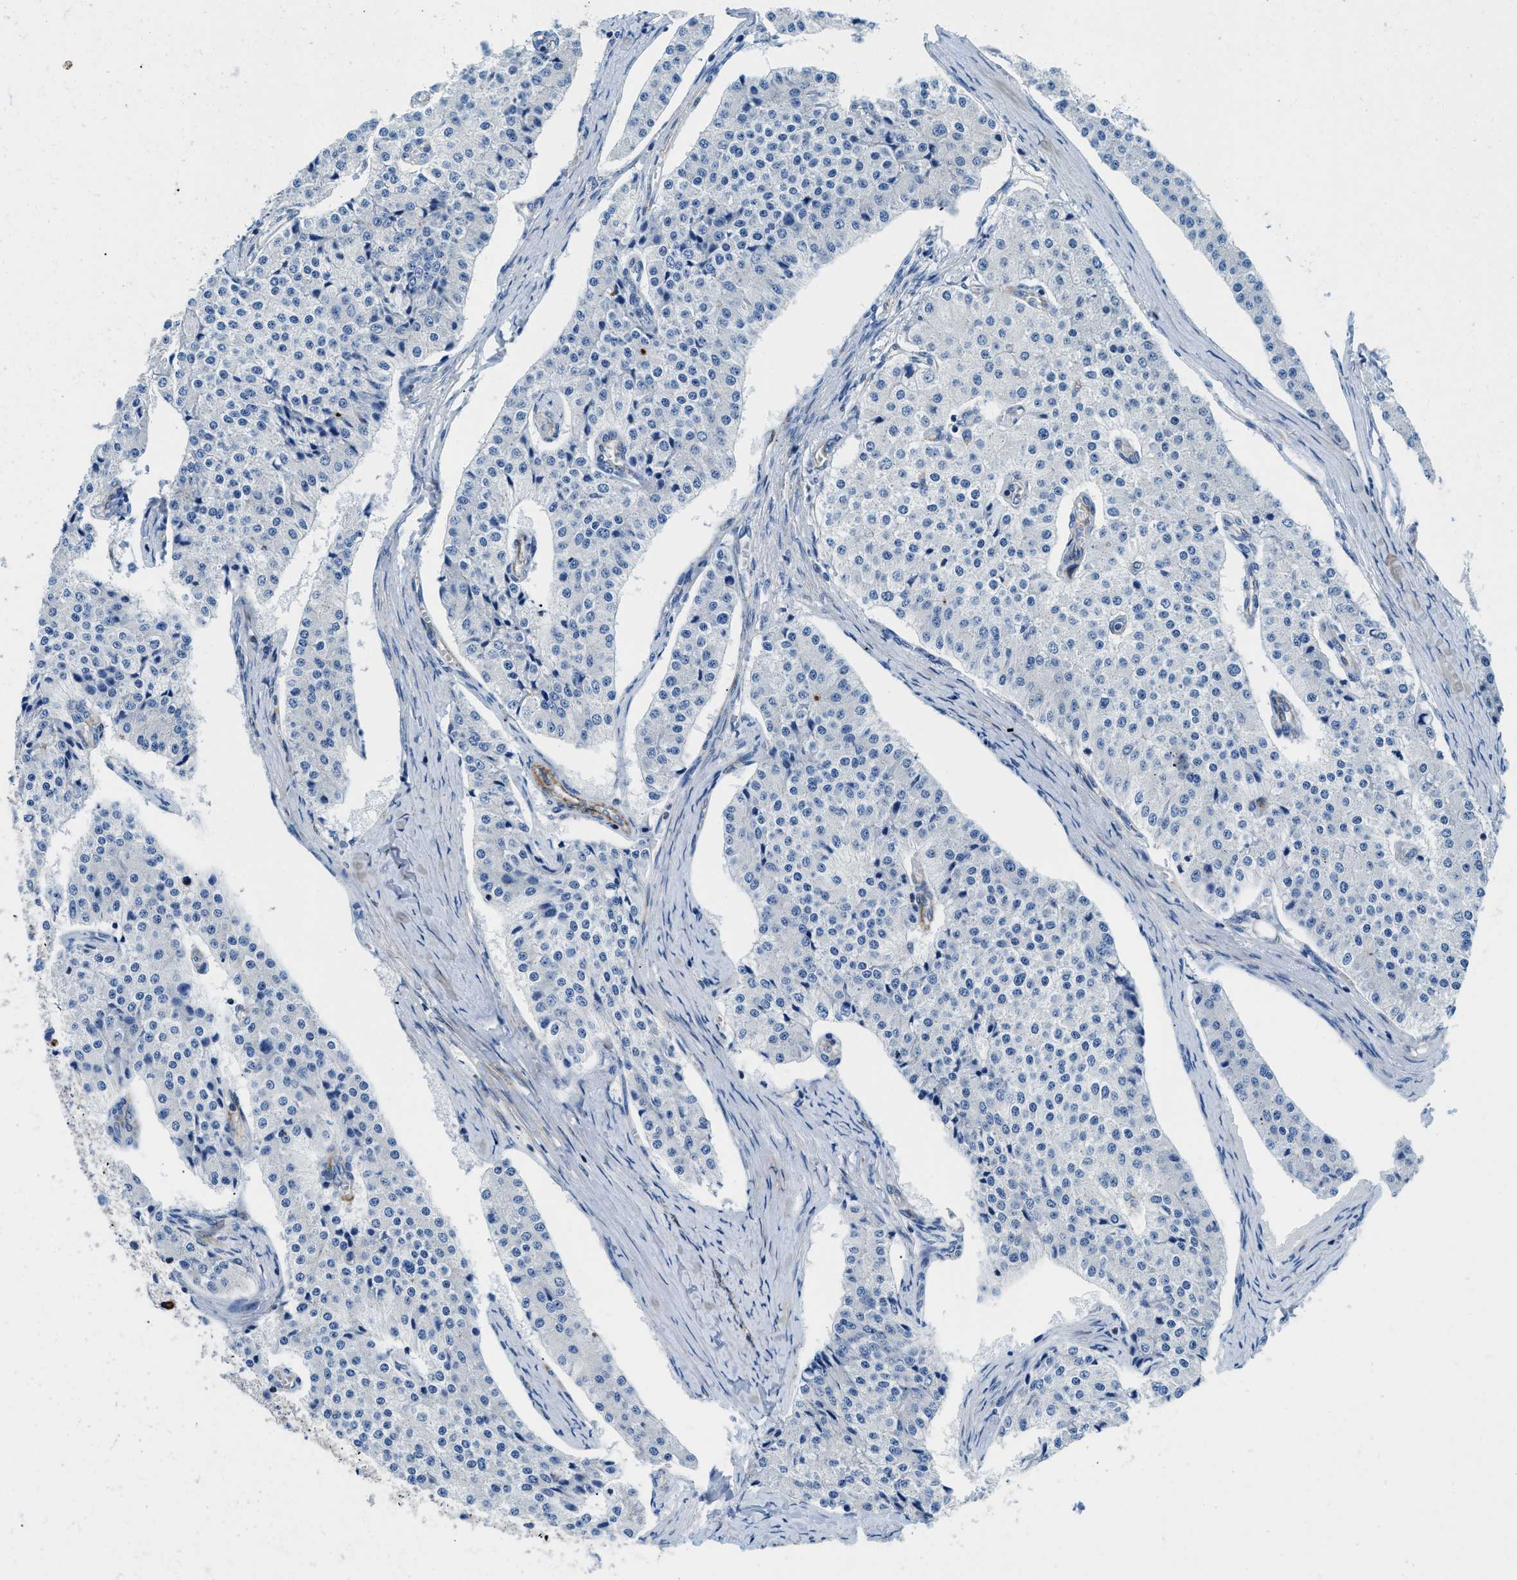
{"staining": {"intensity": "negative", "quantity": "none", "location": "none"}, "tissue": "carcinoid", "cell_type": "Tumor cells", "image_type": "cancer", "snomed": [{"axis": "morphology", "description": "Carcinoid, malignant, NOS"}, {"axis": "topography", "description": "Colon"}], "caption": "Carcinoid (malignant) was stained to show a protein in brown. There is no significant staining in tumor cells. (Brightfield microscopy of DAB (3,3'-diaminobenzidine) immunohistochemistry at high magnification).", "gene": "CUTA", "patient": {"sex": "female", "age": 52}}